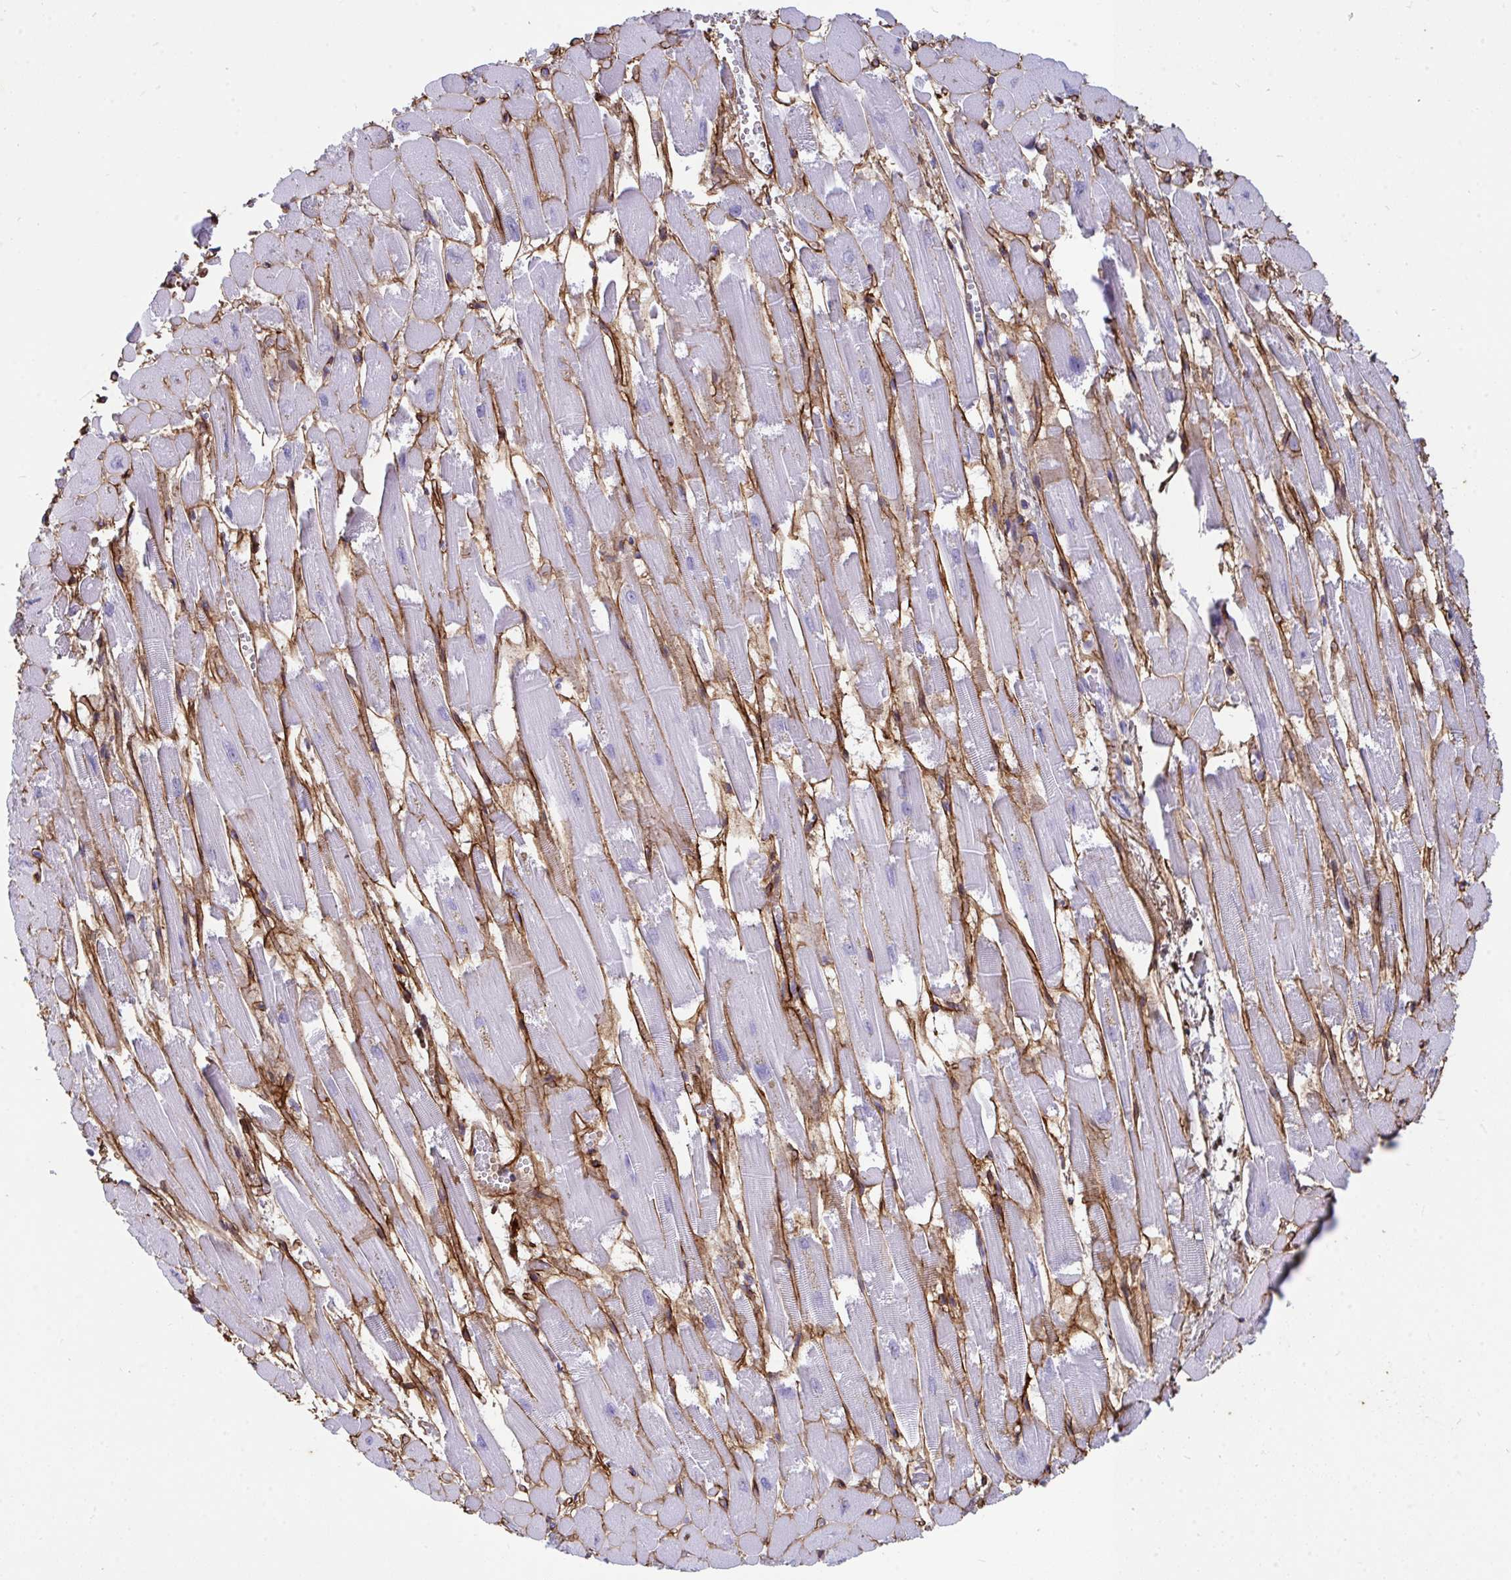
{"staining": {"intensity": "negative", "quantity": "none", "location": "none"}, "tissue": "heart muscle", "cell_type": "Cardiomyocytes", "image_type": "normal", "snomed": [{"axis": "morphology", "description": "Normal tissue, NOS"}, {"axis": "topography", "description": "Heart"}], "caption": "Image shows no significant protein staining in cardiomyocytes of unremarkable heart muscle.", "gene": "LHFPL6", "patient": {"sex": "female", "age": 52}}